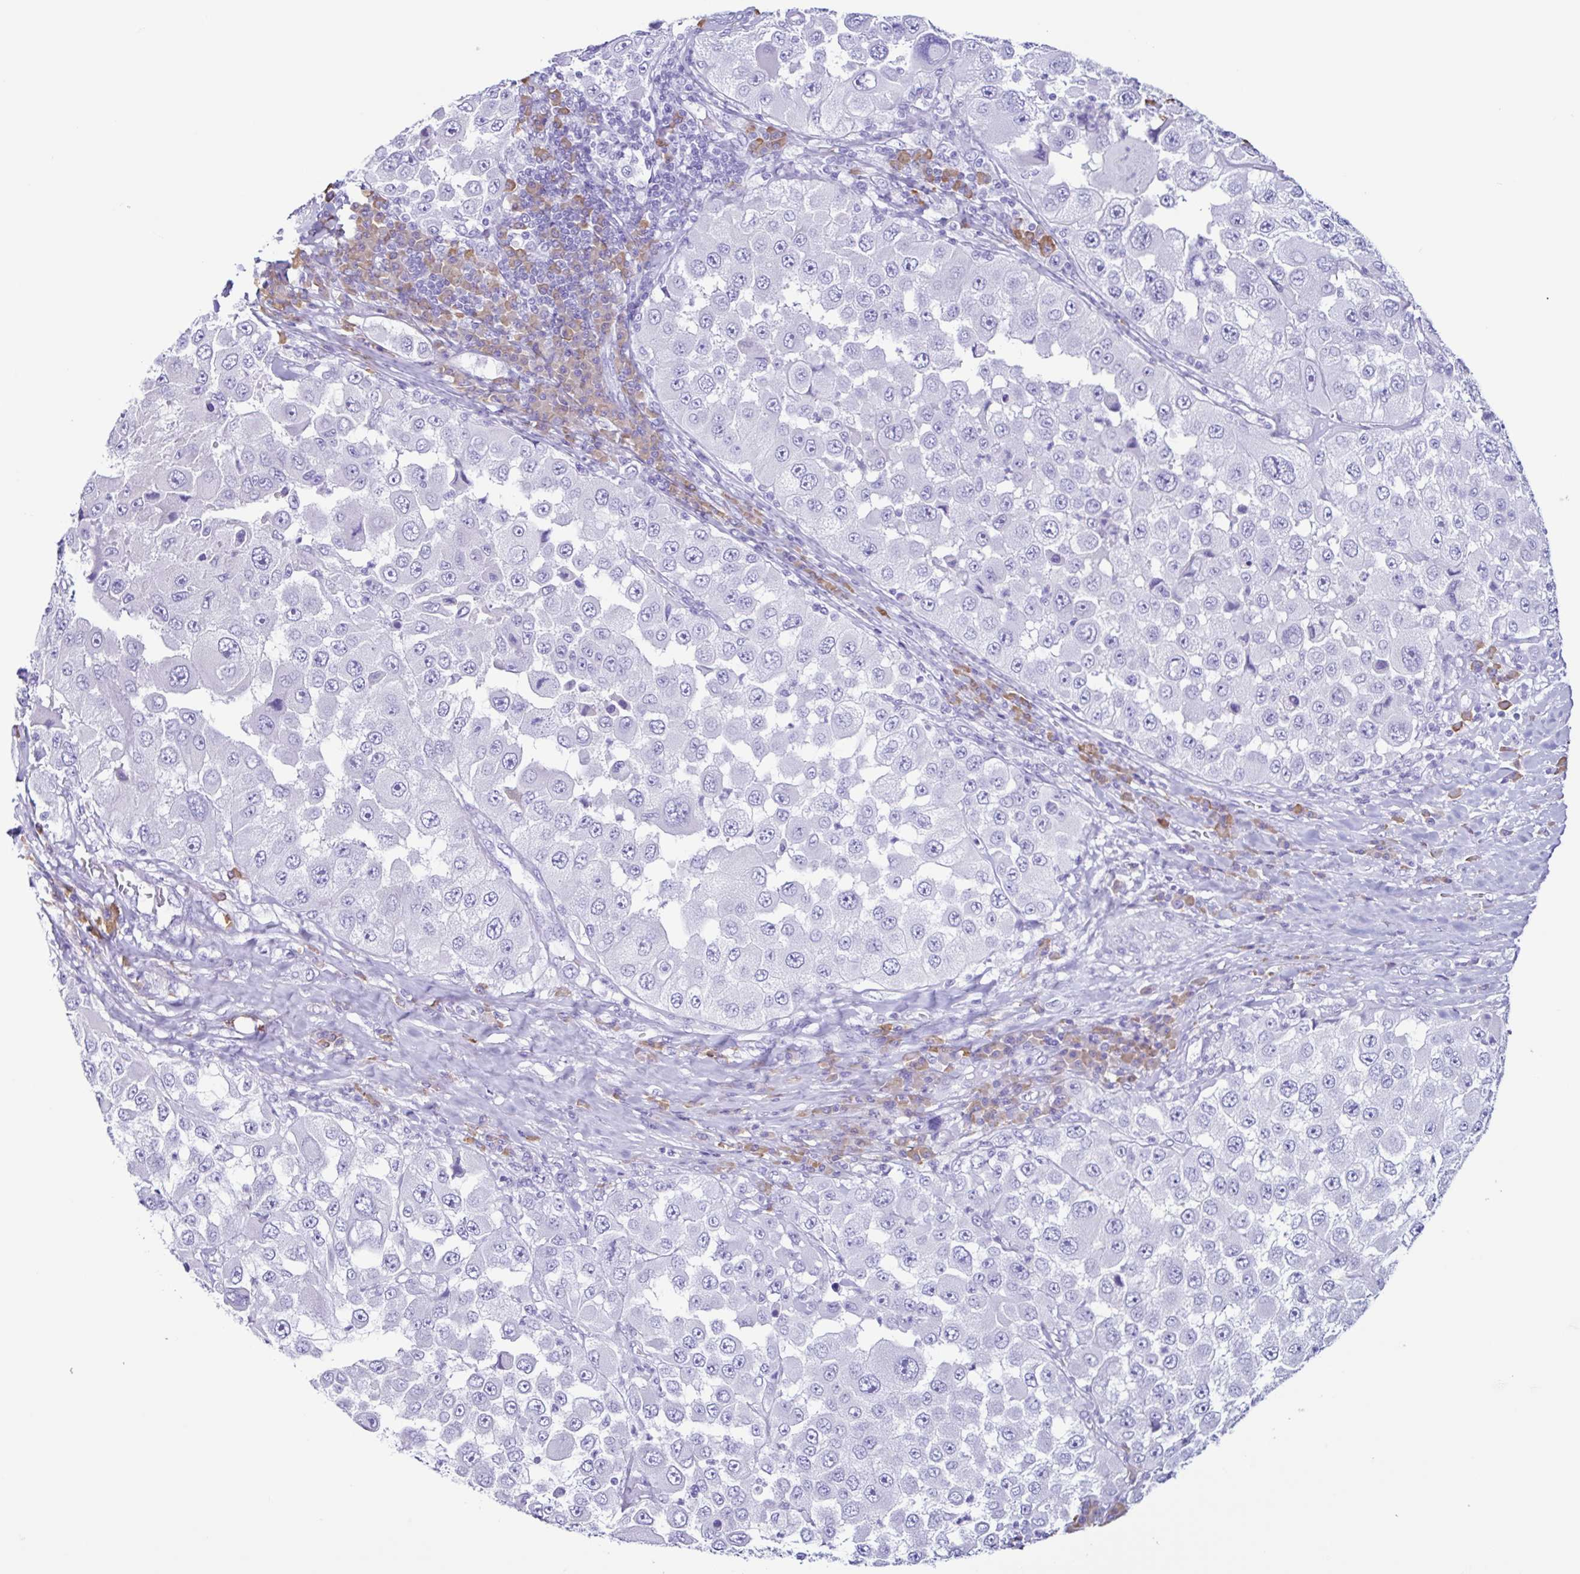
{"staining": {"intensity": "negative", "quantity": "none", "location": "none"}, "tissue": "melanoma", "cell_type": "Tumor cells", "image_type": "cancer", "snomed": [{"axis": "morphology", "description": "Malignant melanoma, Metastatic site"}, {"axis": "topography", "description": "Lymph node"}], "caption": "There is no significant positivity in tumor cells of malignant melanoma (metastatic site).", "gene": "PIGF", "patient": {"sex": "male", "age": 62}}